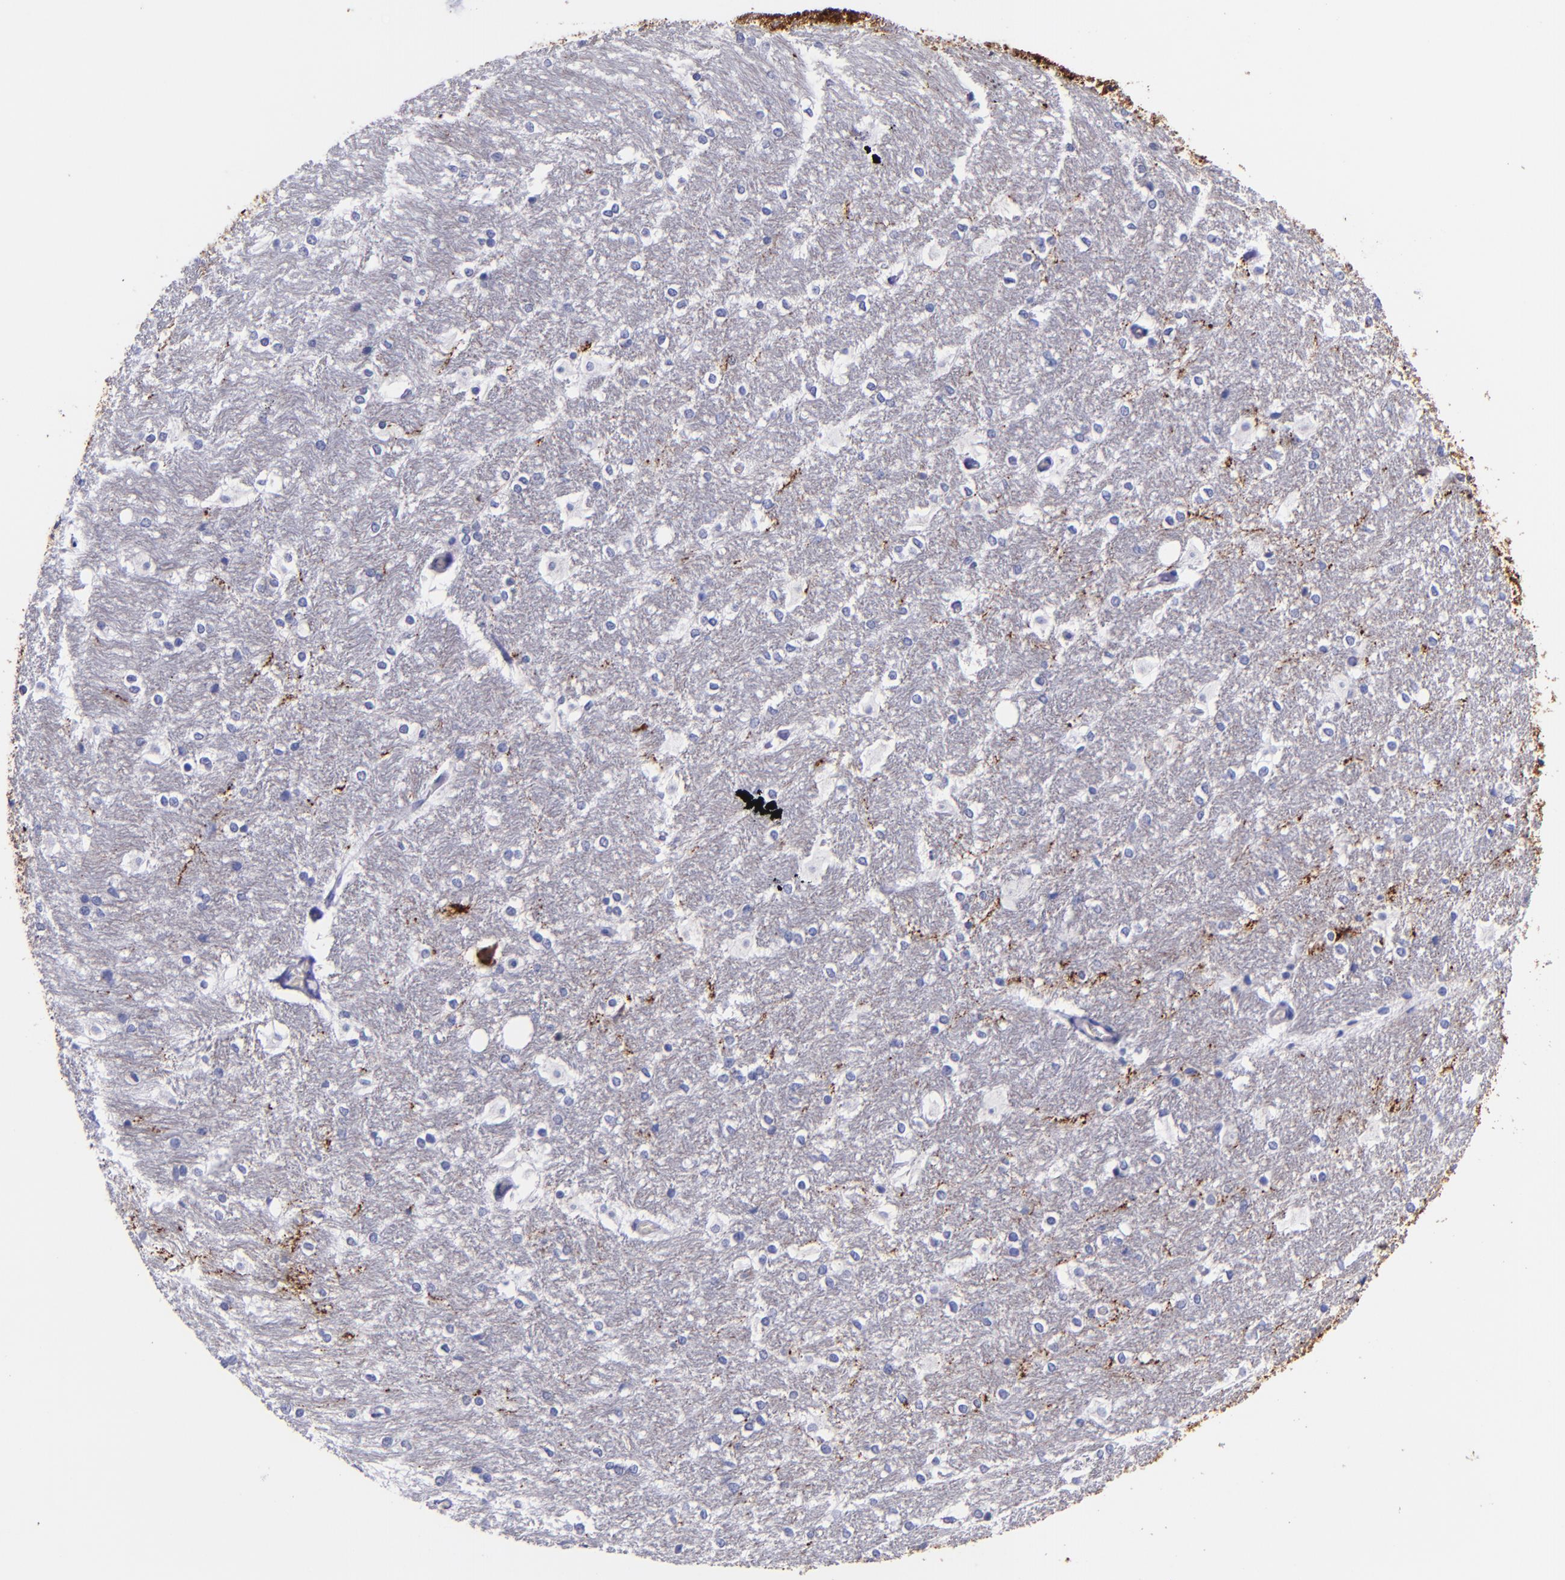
{"staining": {"intensity": "negative", "quantity": "none", "location": "none"}, "tissue": "hippocampus", "cell_type": "Glial cells", "image_type": "normal", "snomed": [{"axis": "morphology", "description": "Normal tissue, NOS"}, {"axis": "topography", "description": "Hippocampus"}], "caption": "DAB immunohistochemical staining of benign human hippocampus displays no significant expression in glial cells.", "gene": "SV2A", "patient": {"sex": "female", "age": 19}}